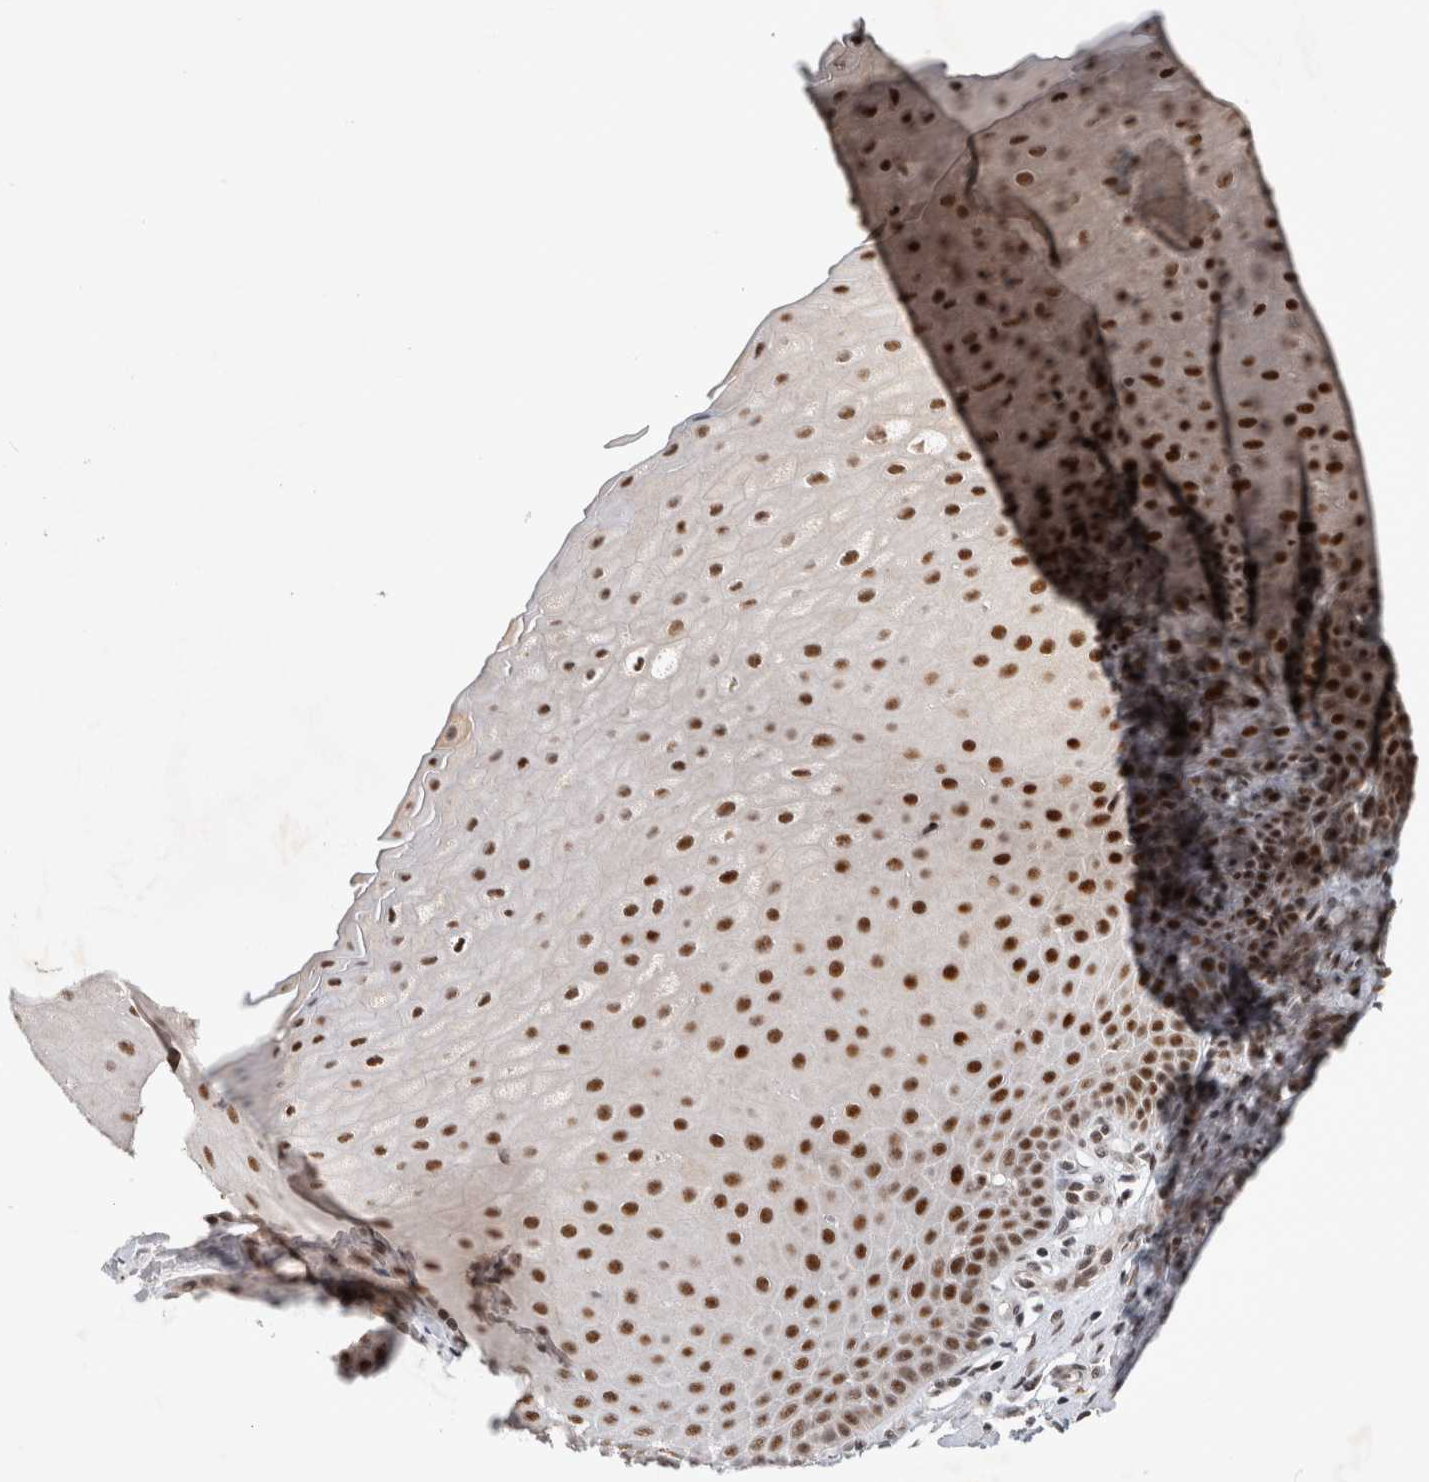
{"staining": {"intensity": "strong", "quantity": ">75%", "location": "nuclear"}, "tissue": "cervix", "cell_type": "Glandular cells", "image_type": "normal", "snomed": [{"axis": "morphology", "description": "Normal tissue, NOS"}, {"axis": "topography", "description": "Cervix"}], "caption": "Cervix stained with DAB (3,3'-diaminobenzidine) immunohistochemistry (IHC) demonstrates high levels of strong nuclear staining in approximately >75% of glandular cells. (DAB IHC, brown staining for protein, blue staining for nuclei).", "gene": "HESX1", "patient": {"sex": "female", "age": 55}}